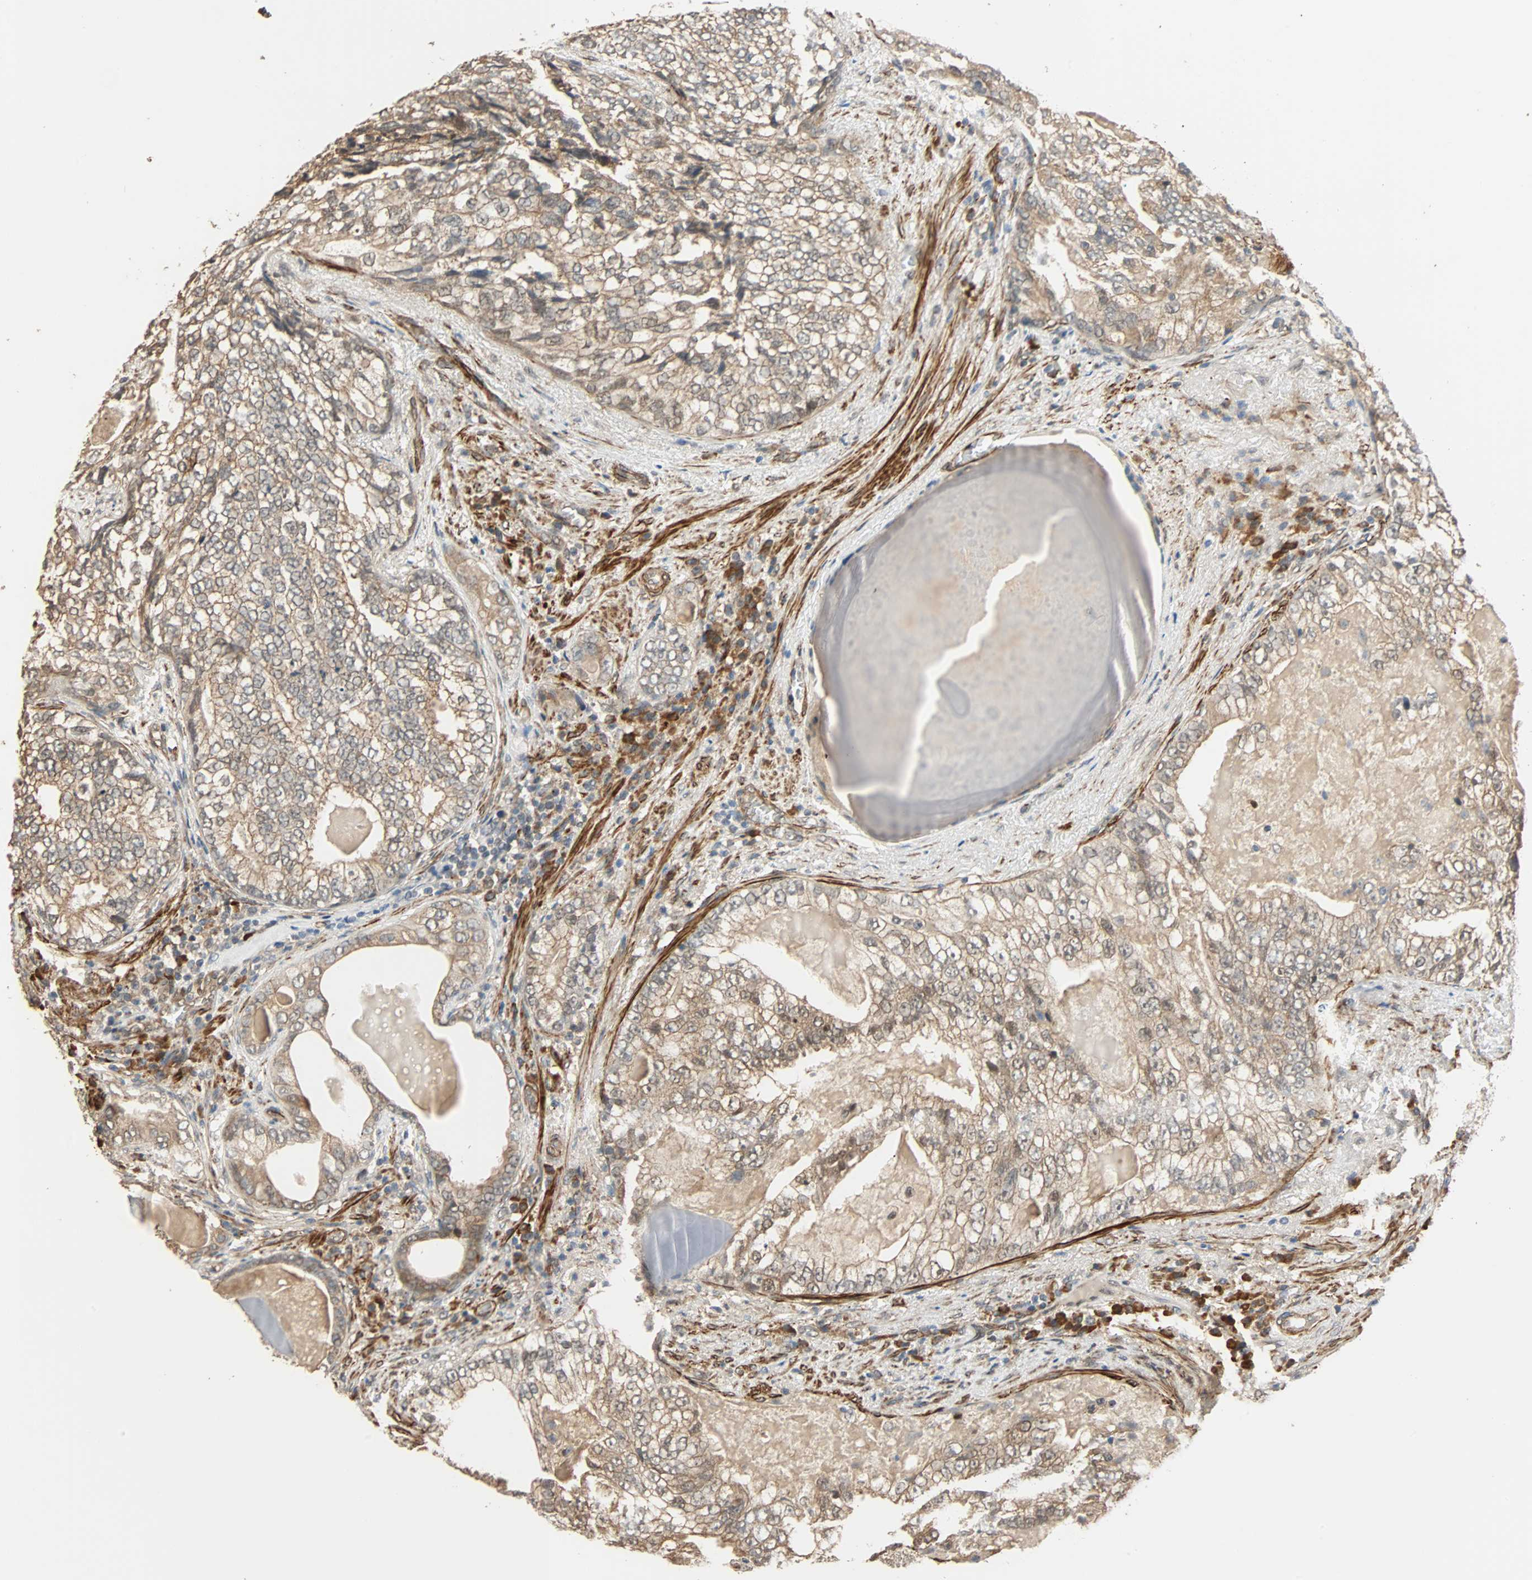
{"staining": {"intensity": "weak", "quantity": "25%-75%", "location": "cytoplasmic/membranous"}, "tissue": "prostate cancer", "cell_type": "Tumor cells", "image_type": "cancer", "snomed": [{"axis": "morphology", "description": "Adenocarcinoma, High grade"}, {"axis": "topography", "description": "Prostate"}], "caption": "Prostate cancer stained with immunohistochemistry (IHC) displays weak cytoplasmic/membranous positivity in about 25%-75% of tumor cells.", "gene": "QSER1", "patient": {"sex": "male", "age": 66}}